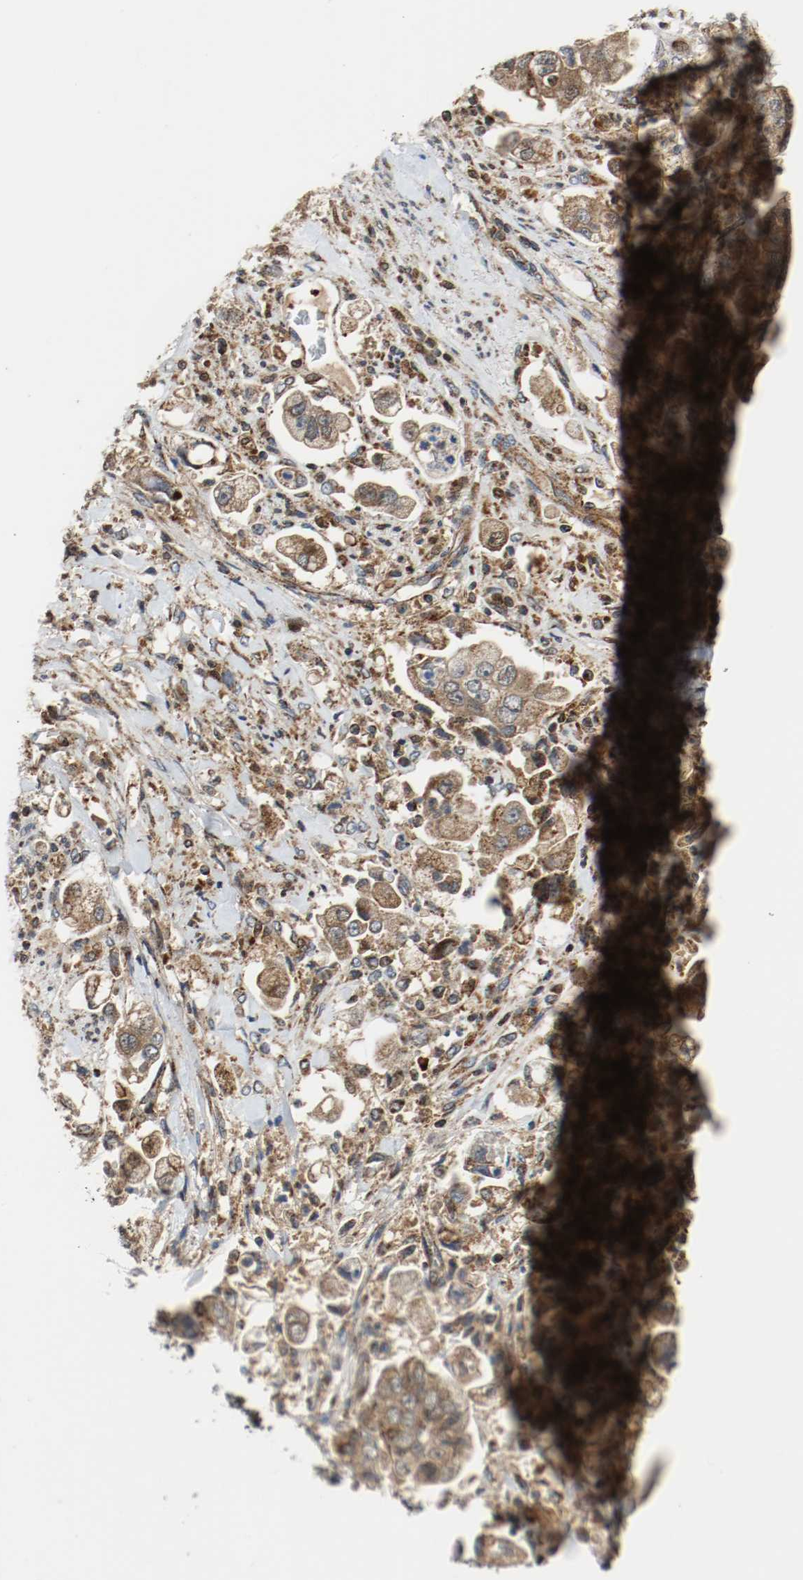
{"staining": {"intensity": "moderate", "quantity": ">75%", "location": "cytoplasmic/membranous"}, "tissue": "stomach cancer", "cell_type": "Tumor cells", "image_type": "cancer", "snomed": [{"axis": "morphology", "description": "Adenocarcinoma, NOS"}, {"axis": "topography", "description": "Stomach"}], "caption": "Protein analysis of stomach cancer tissue displays moderate cytoplasmic/membranous staining in about >75% of tumor cells.", "gene": "TXNRD1", "patient": {"sex": "male", "age": 62}}